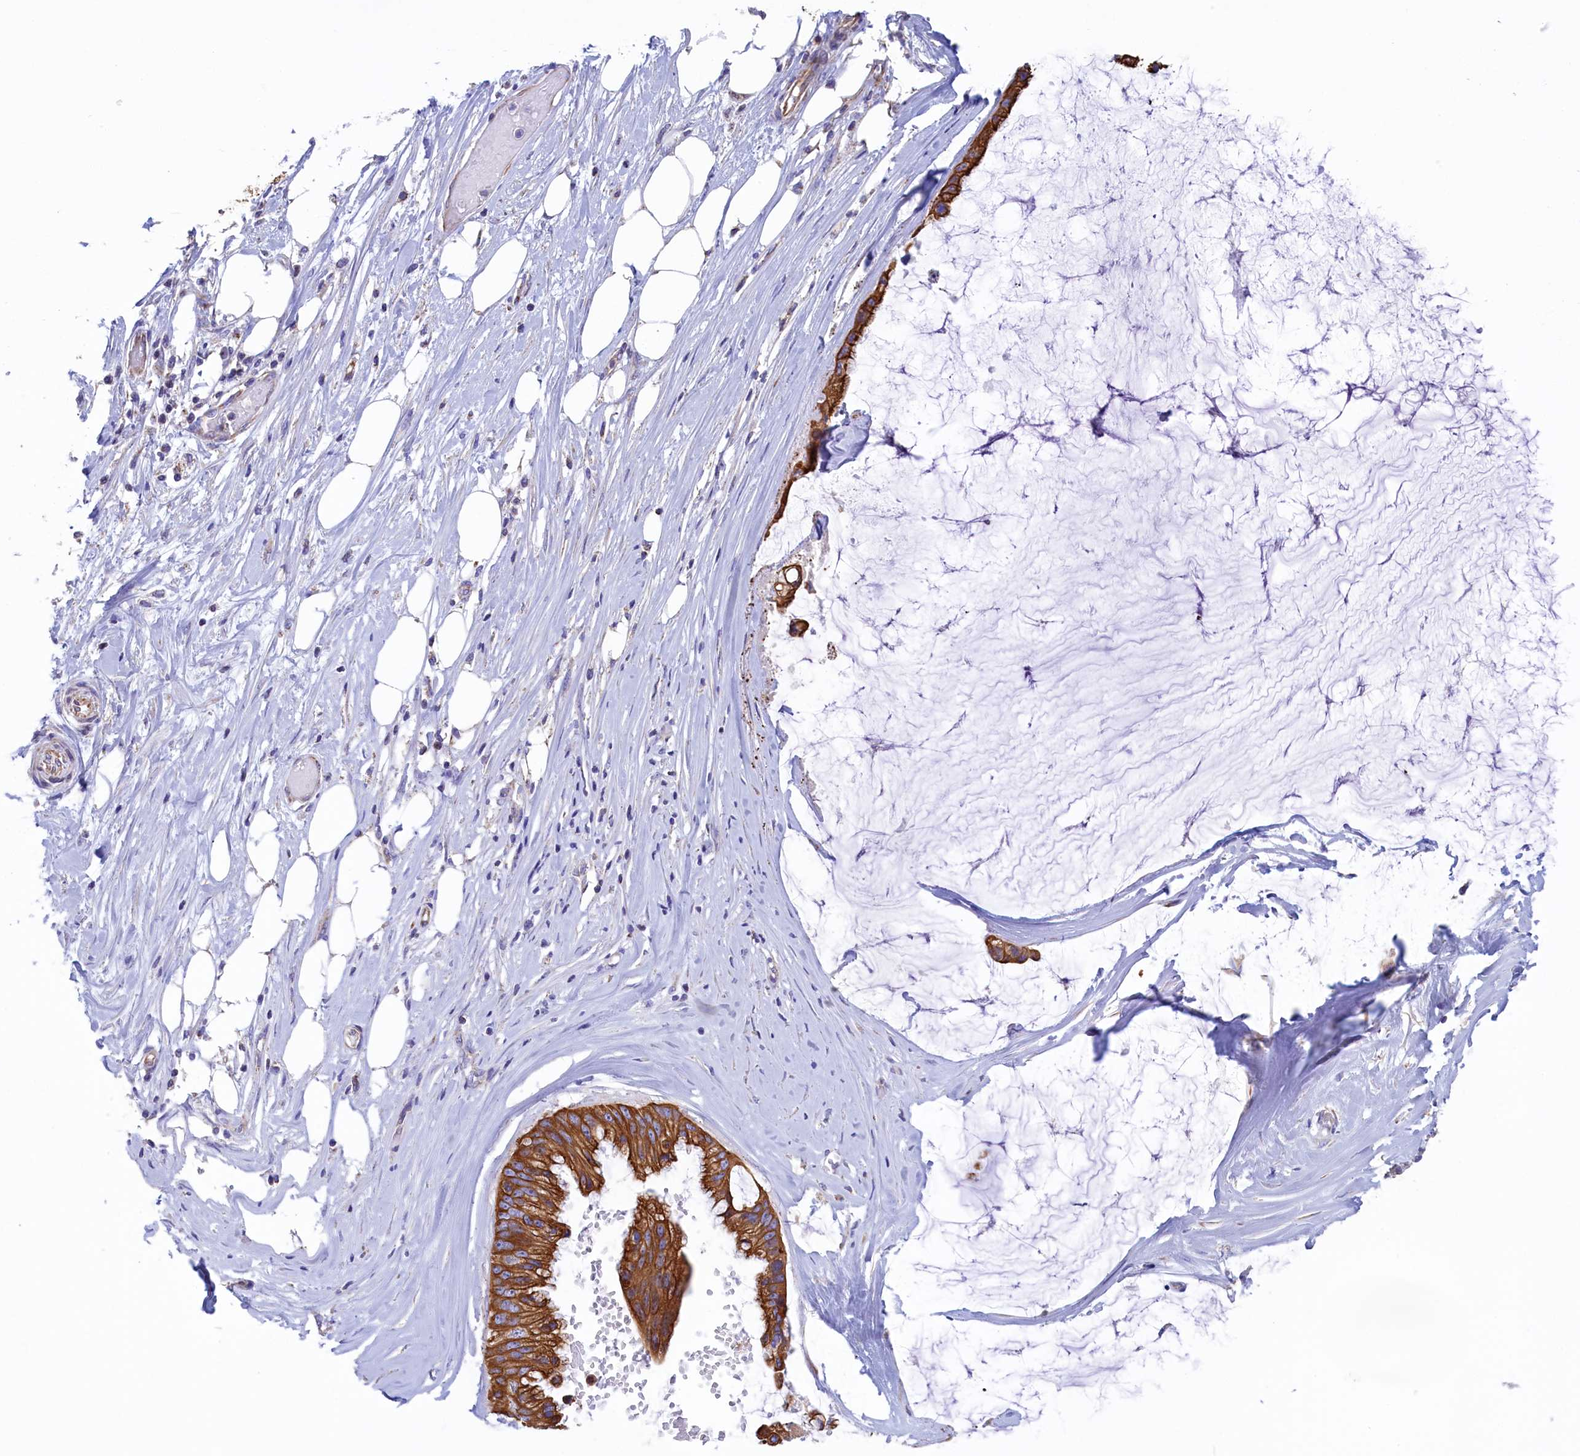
{"staining": {"intensity": "strong", "quantity": ">75%", "location": "cytoplasmic/membranous"}, "tissue": "ovarian cancer", "cell_type": "Tumor cells", "image_type": "cancer", "snomed": [{"axis": "morphology", "description": "Cystadenocarcinoma, mucinous, NOS"}, {"axis": "topography", "description": "Ovary"}], "caption": "Human ovarian cancer (mucinous cystadenocarcinoma) stained for a protein (brown) shows strong cytoplasmic/membranous positive expression in about >75% of tumor cells.", "gene": "GATB", "patient": {"sex": "female", "age": 39}}